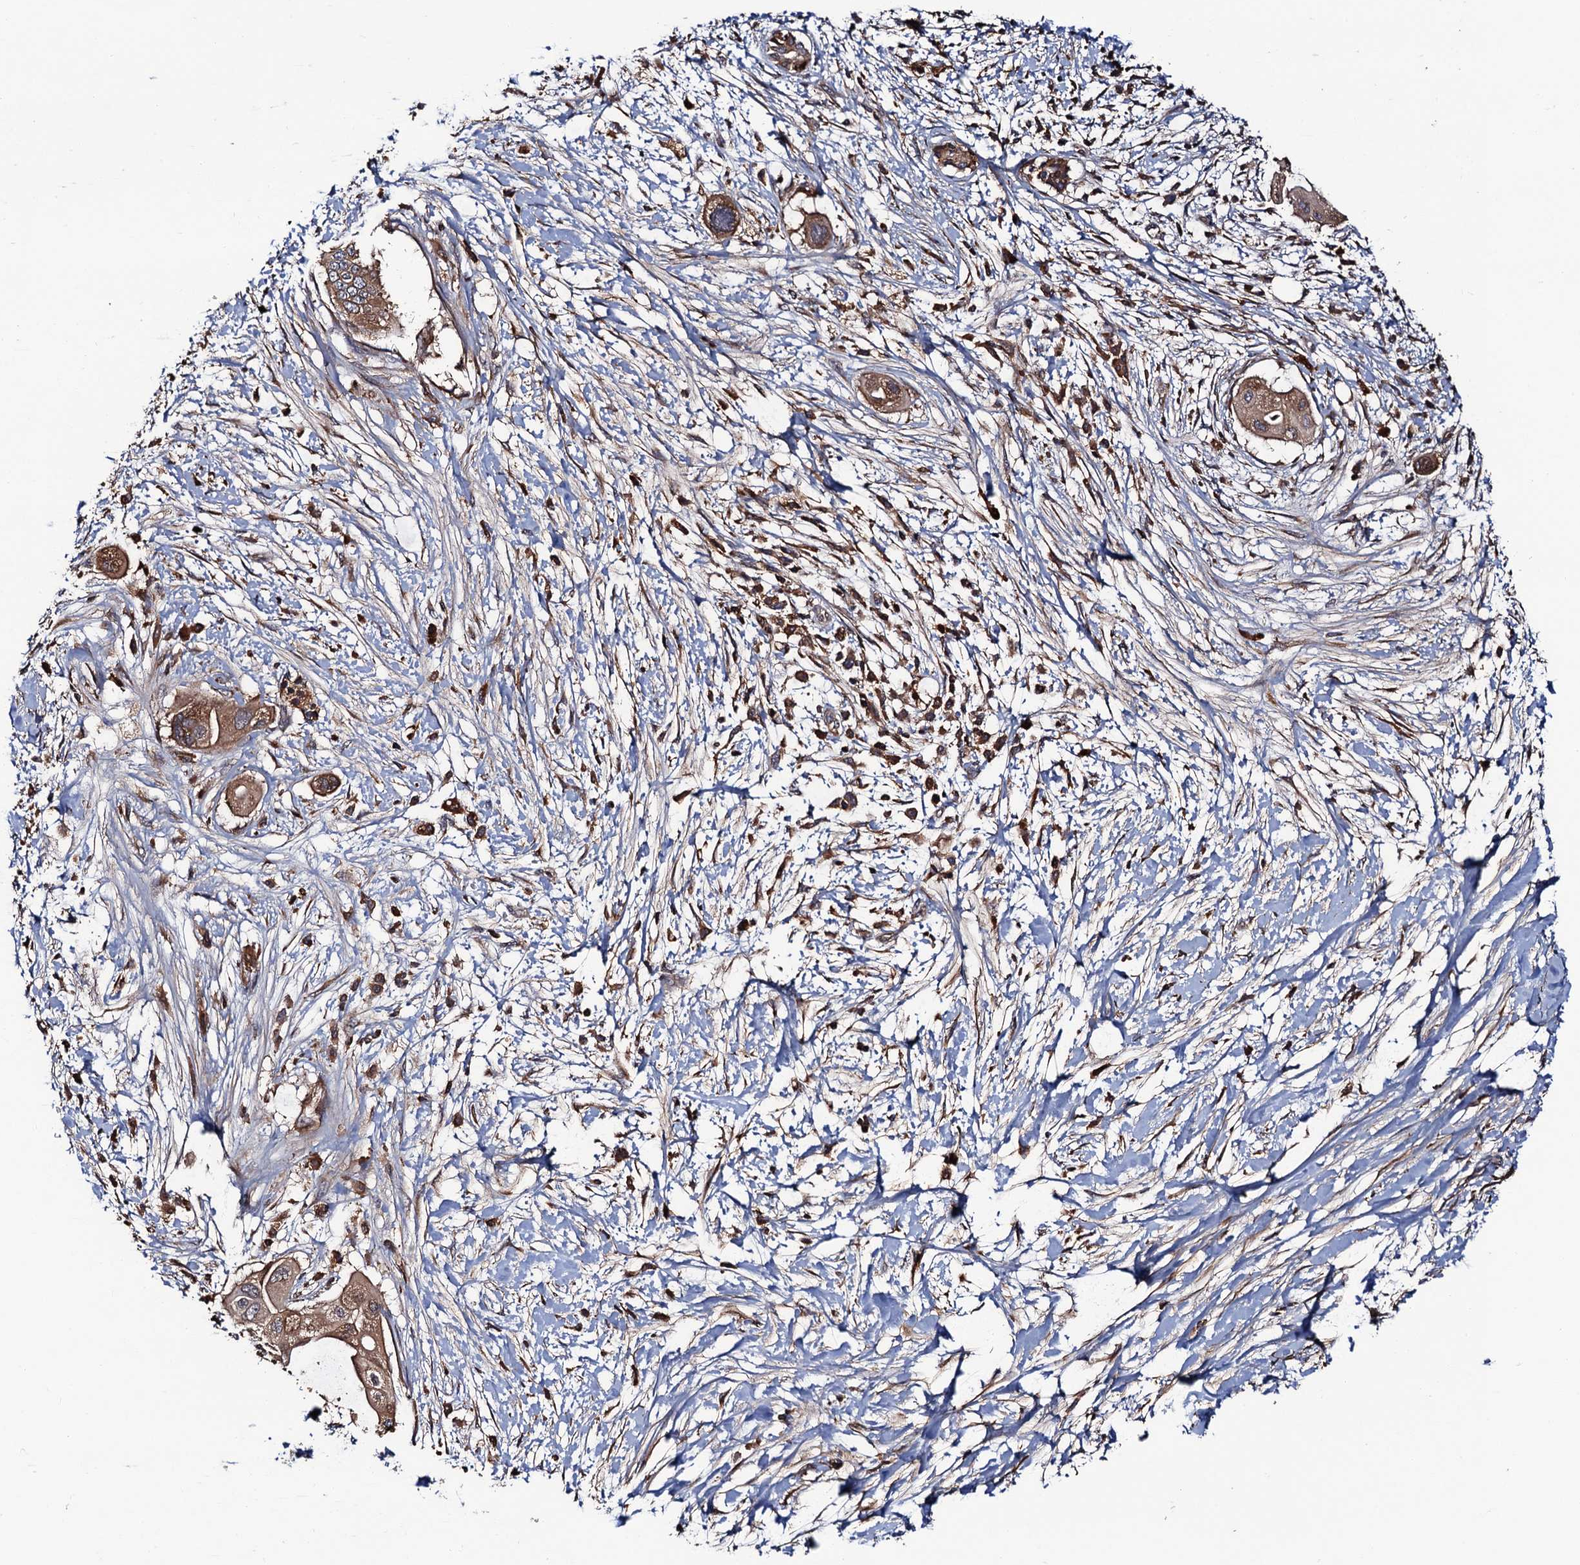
{"staining": {"intensity": "moderate", "quantity": ">75%", "location": "cytoplasmic/membranous"}, "tissue": "pancreatic cancer", "cell_type": "Tumor cells", "image_type": "cancer", "snomed": [{"axis": "morphology", "description": "Adenocarcinoma, NOS"}, {"axis": "topography", "description": "Pancreas"}], "caption": "Immunohistochemical staining of human pancreatic cancer displays medium levels of moderate cytoplasmic/membranous positivity in about >75% of tumor cells.", "gene": "RGS11", "patient": {"sex": "male", "age": 68}}